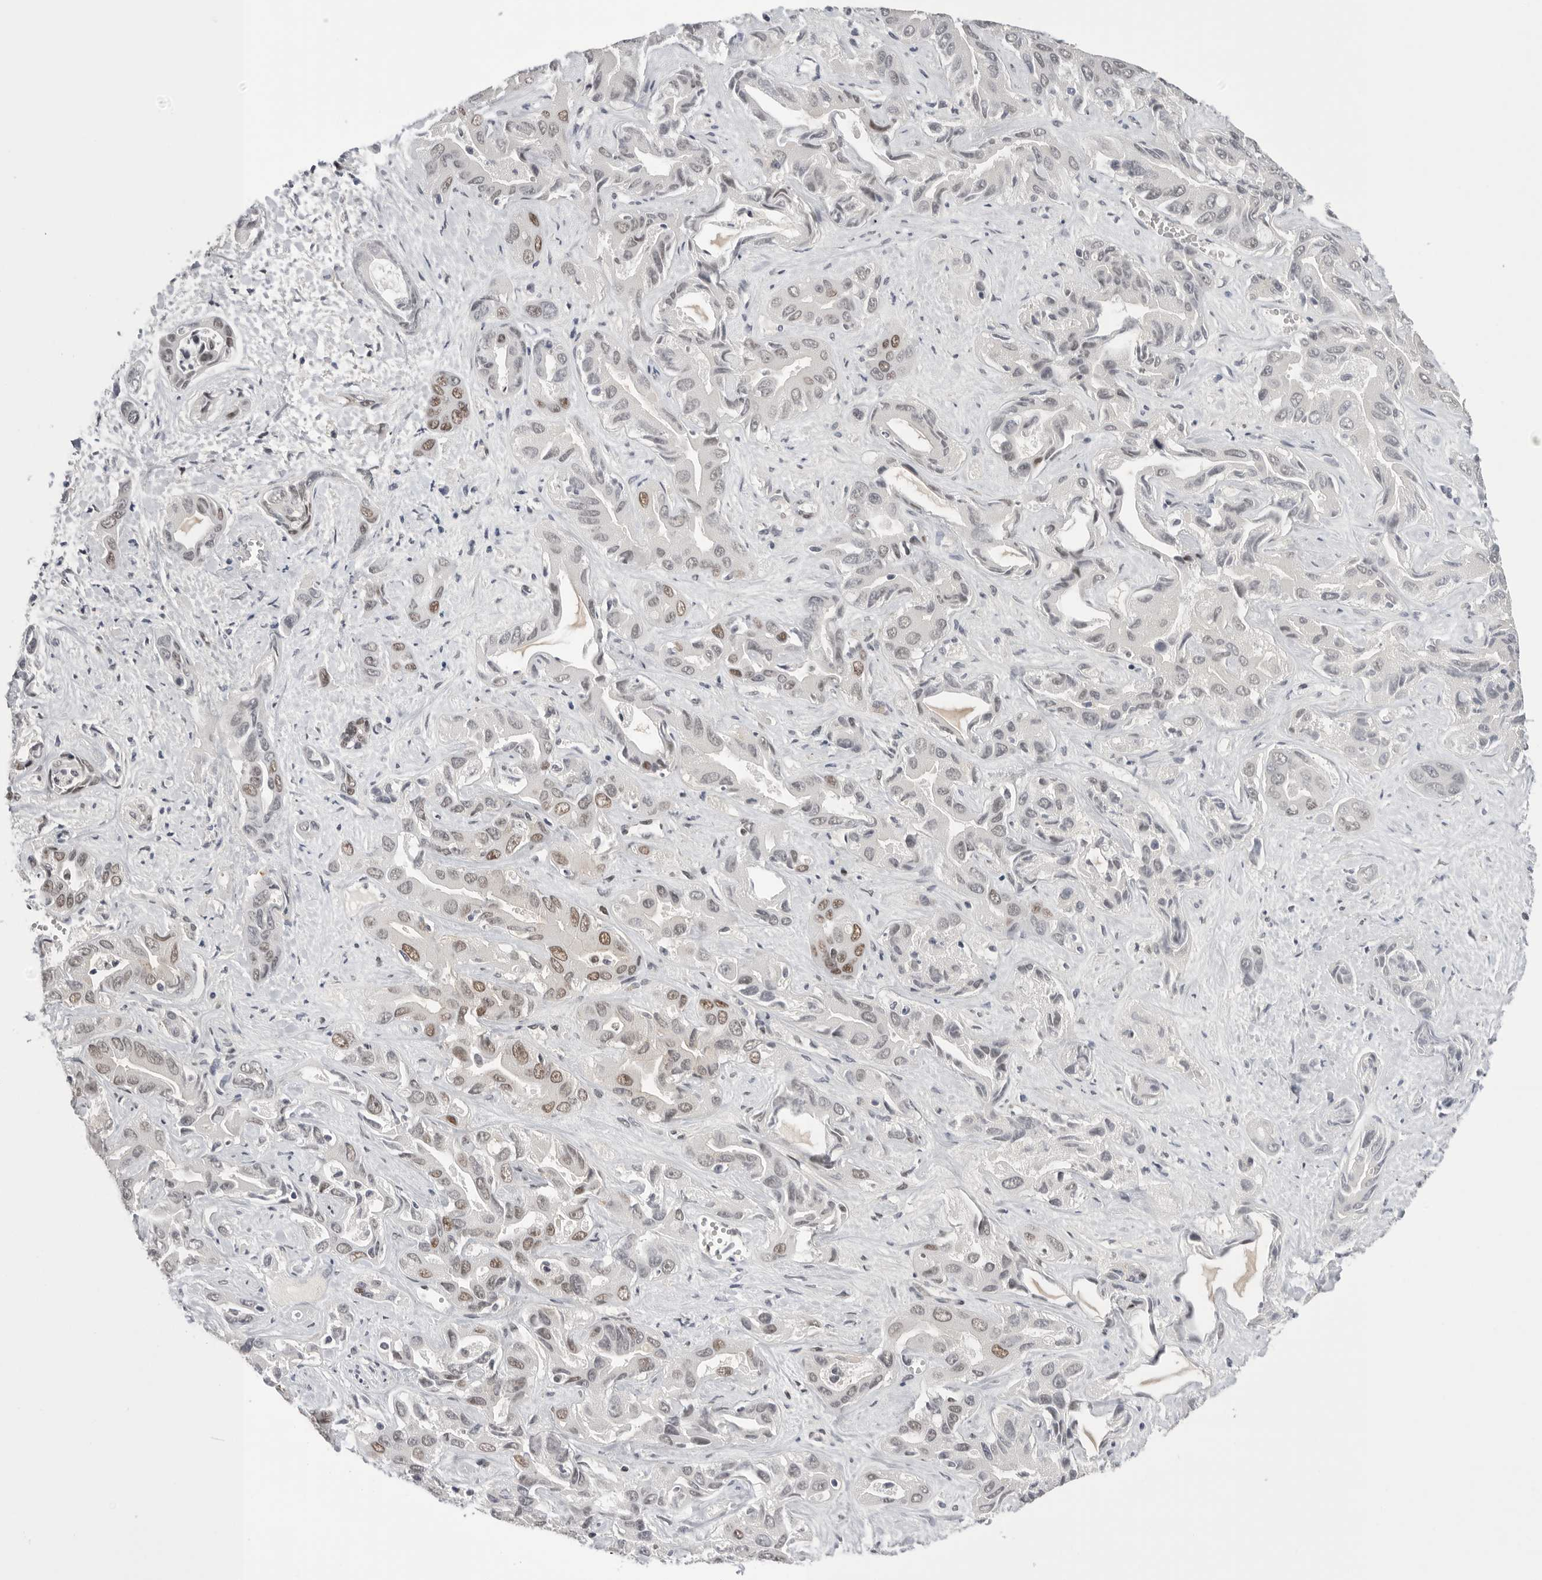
{"staining": {"intensity": "moderate", "quantity": "25%-75%", "location": "nuclear"}, "tissue": "liver cancer", "cell_type": "Tumor cells", "image_type": "cancer", "snomed": [{"axis": "morphology", "description": "Cholangiocarcinoma"}, {"axis": "topography", "description": "Liver"}], "caption": "This is an image of IHC staining of liver cholangiocarcinoma, which shows moderate expression in the nuclear of tumor cells.", "gene": "POU5F1", "patient": {"sex": "female", "age": 52}}